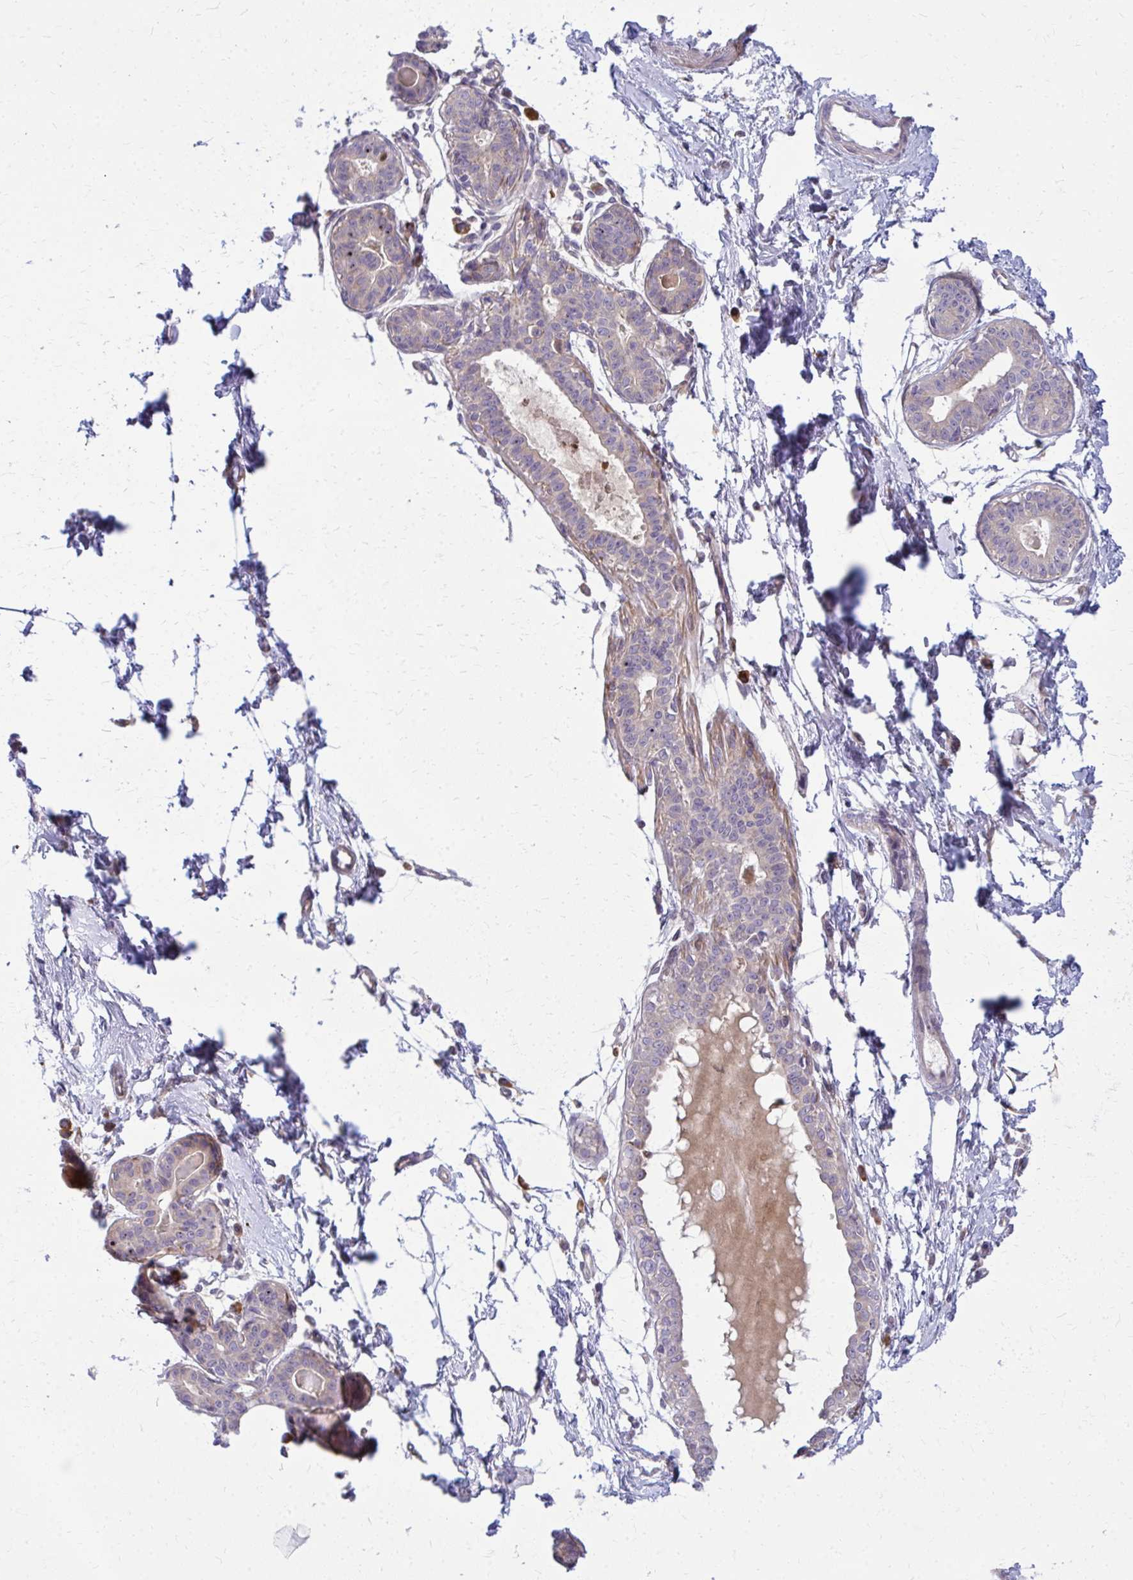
{"staining": {"intensity": "negative", "quantity": "none", "location": "none"}, "tissue": "breast", "cell_type": "Adipocytes", "image_type": "normal", "snomed": [{"axis": "morphology", "description": "Normal tissue, NOS"}, {"axis": "topography", "description": "Breast"}], "caption": "High magnification brightfield microscopy of benign breast stained with DAB (brown) and counterstained with hematoxylin (blue): adipocytes show no significant expression.", "gene": "CEMP1", "patient": {"sex": "female", "age": 45}}